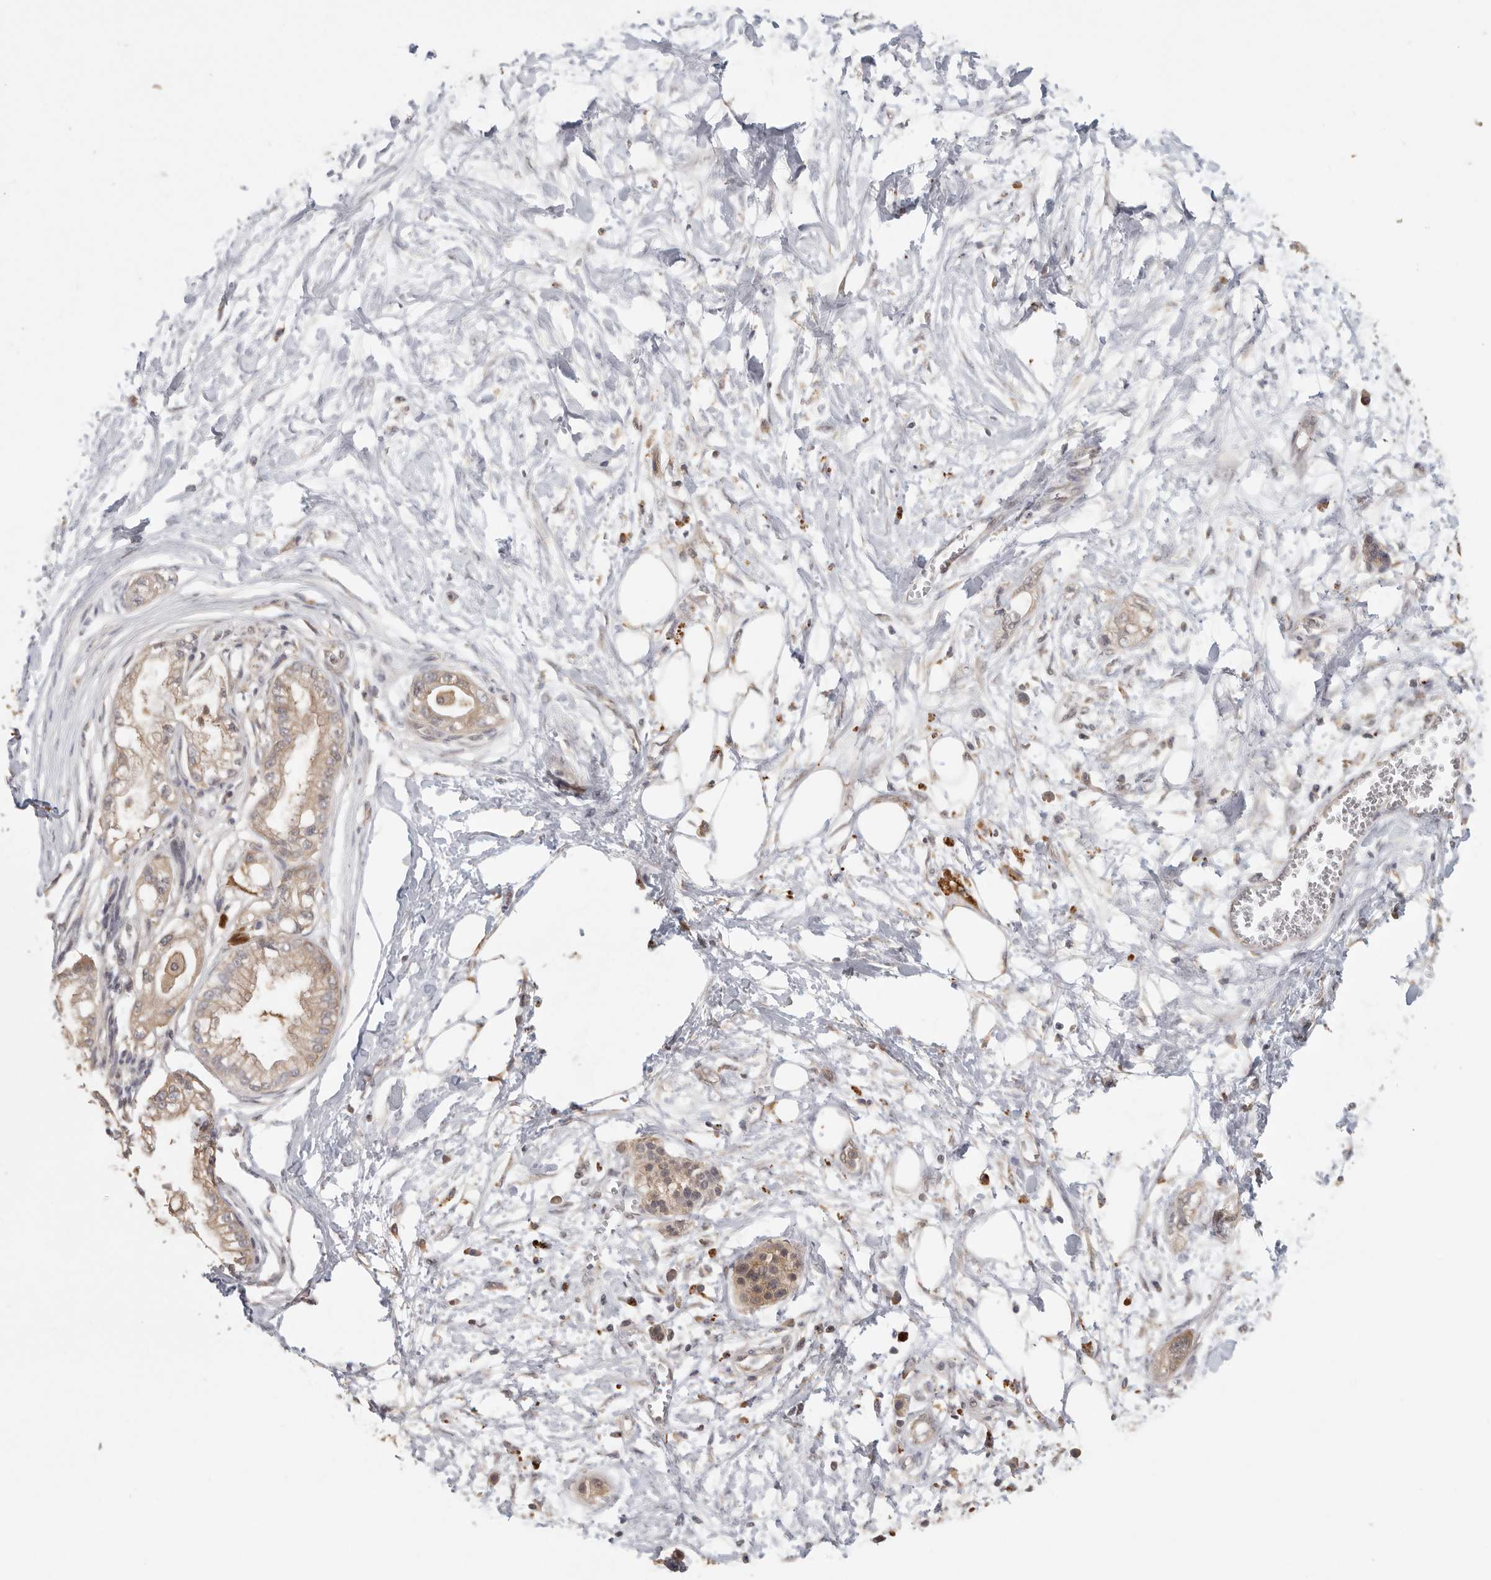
{"staining": {"intensity": "weak", "quantity": ">75%", "location": "cytoplasmic/membranous"}, "tissue": "pancreatic cancer", "cell_type": "Tumor cells", "image_type": "cancer", "snomed": [{"axis": "morphology", "description": "Adenocarcinoma, NOS"}, {"axis": "topography", "description": "Pancreas"}], "caption": "Tumor cells exhibit weak cytoplasmic/membranous expression in about >75% of cells in pancreatic cancer.", "gene": "CCT8", "patient": {"sex": "male", "age": 68}}